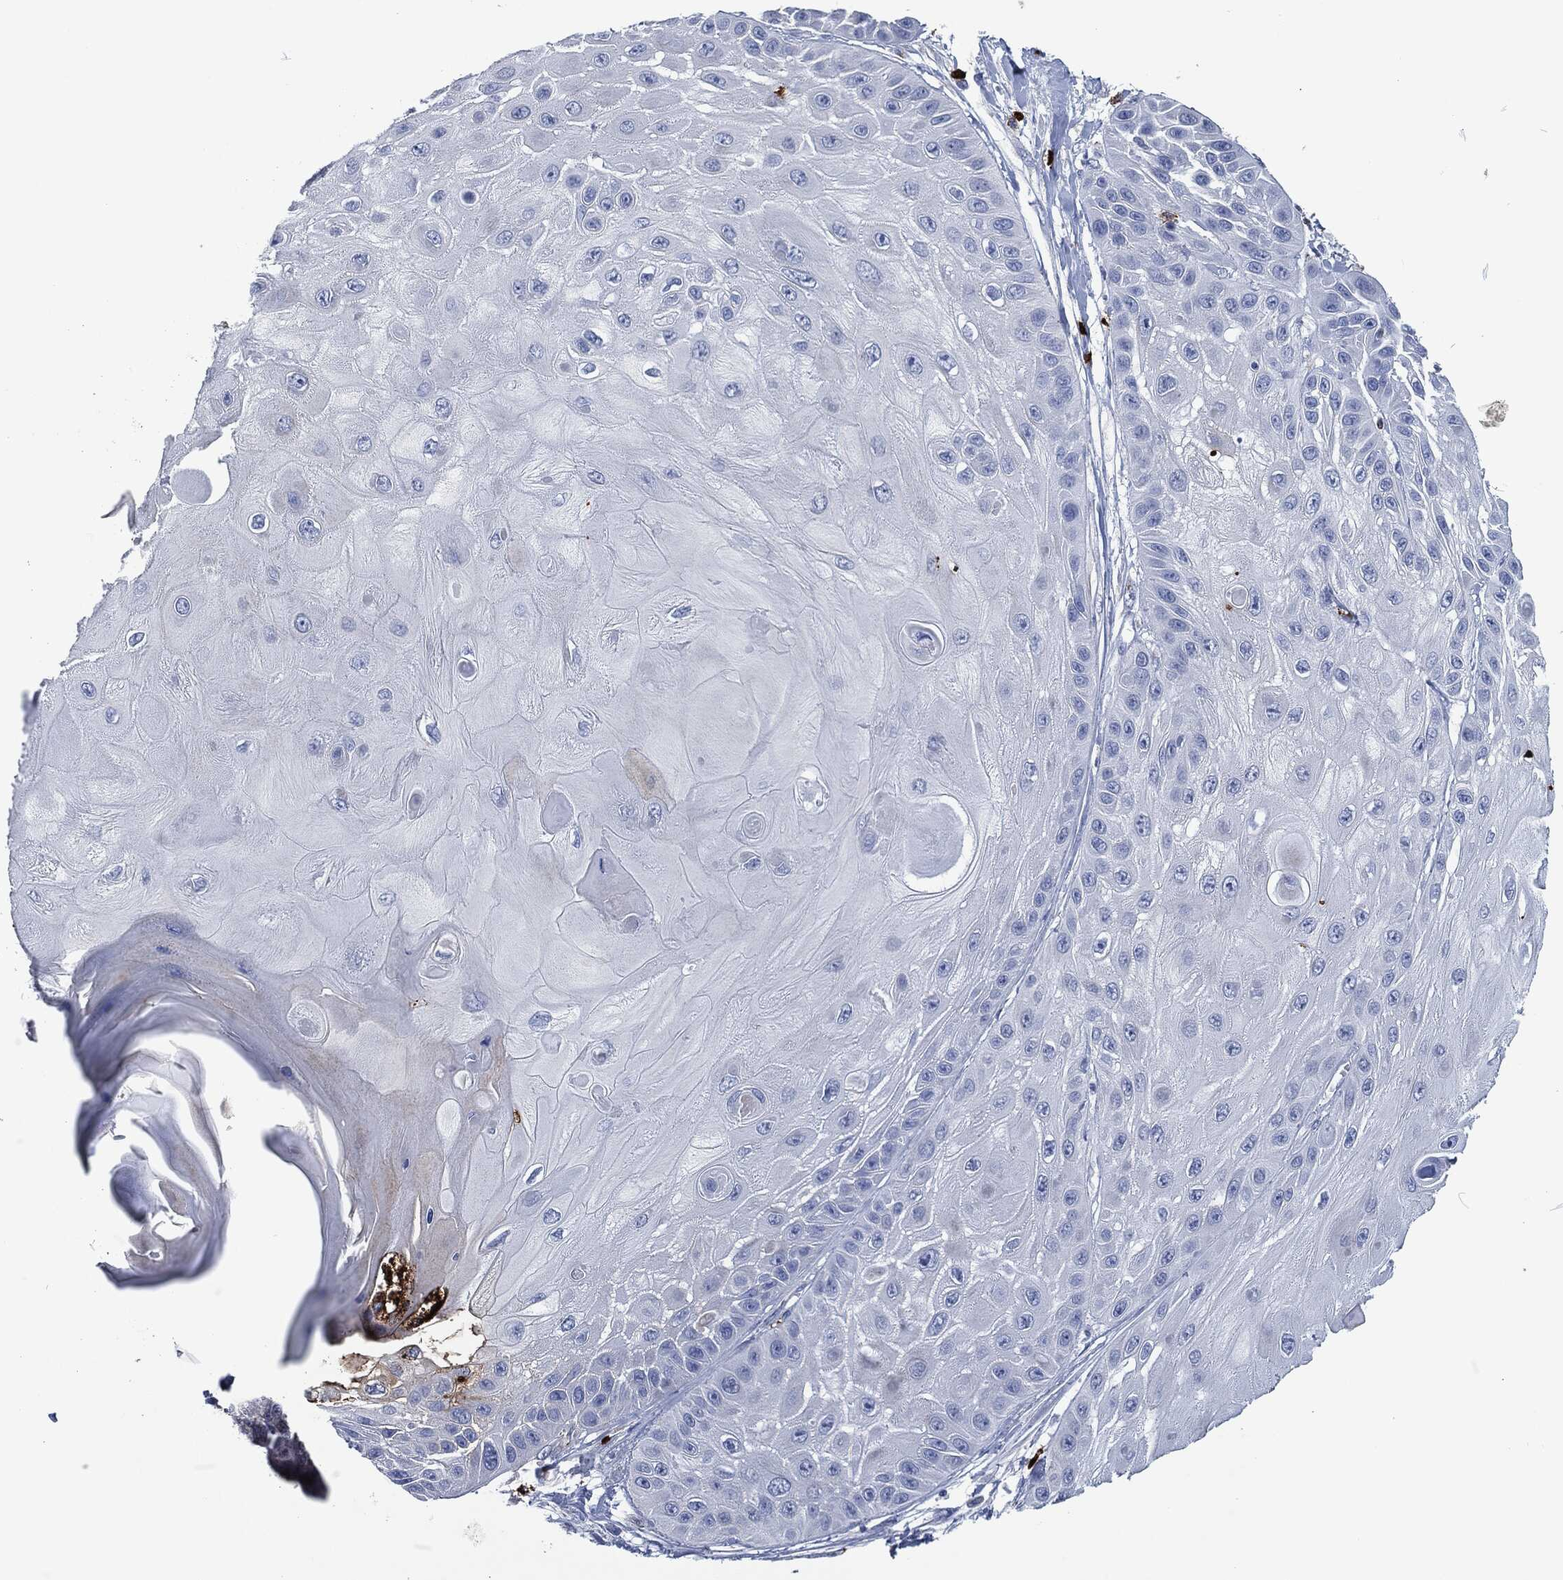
{"staining": {"intensity": "negative", "quantity": "none", "location": "none"}, "tissue": "skin cancer", "cell_type": "Tumor cells", "image_type": "cancer", "snomed": [{"axis": "morphology", "description": "Normal tissue, NOS"}, {"axis": "morphology", "description": "Squamous cell carcinoma, NOS"}, {"axis": "topography", "description": "Skin"}], "caption": "The immunohistochemistry (IHC) micrograph has no significant staining in tumor cells of skin cancer tissue.", "gene": "MPO", "patient": {"sex": "male", "age": 79}}